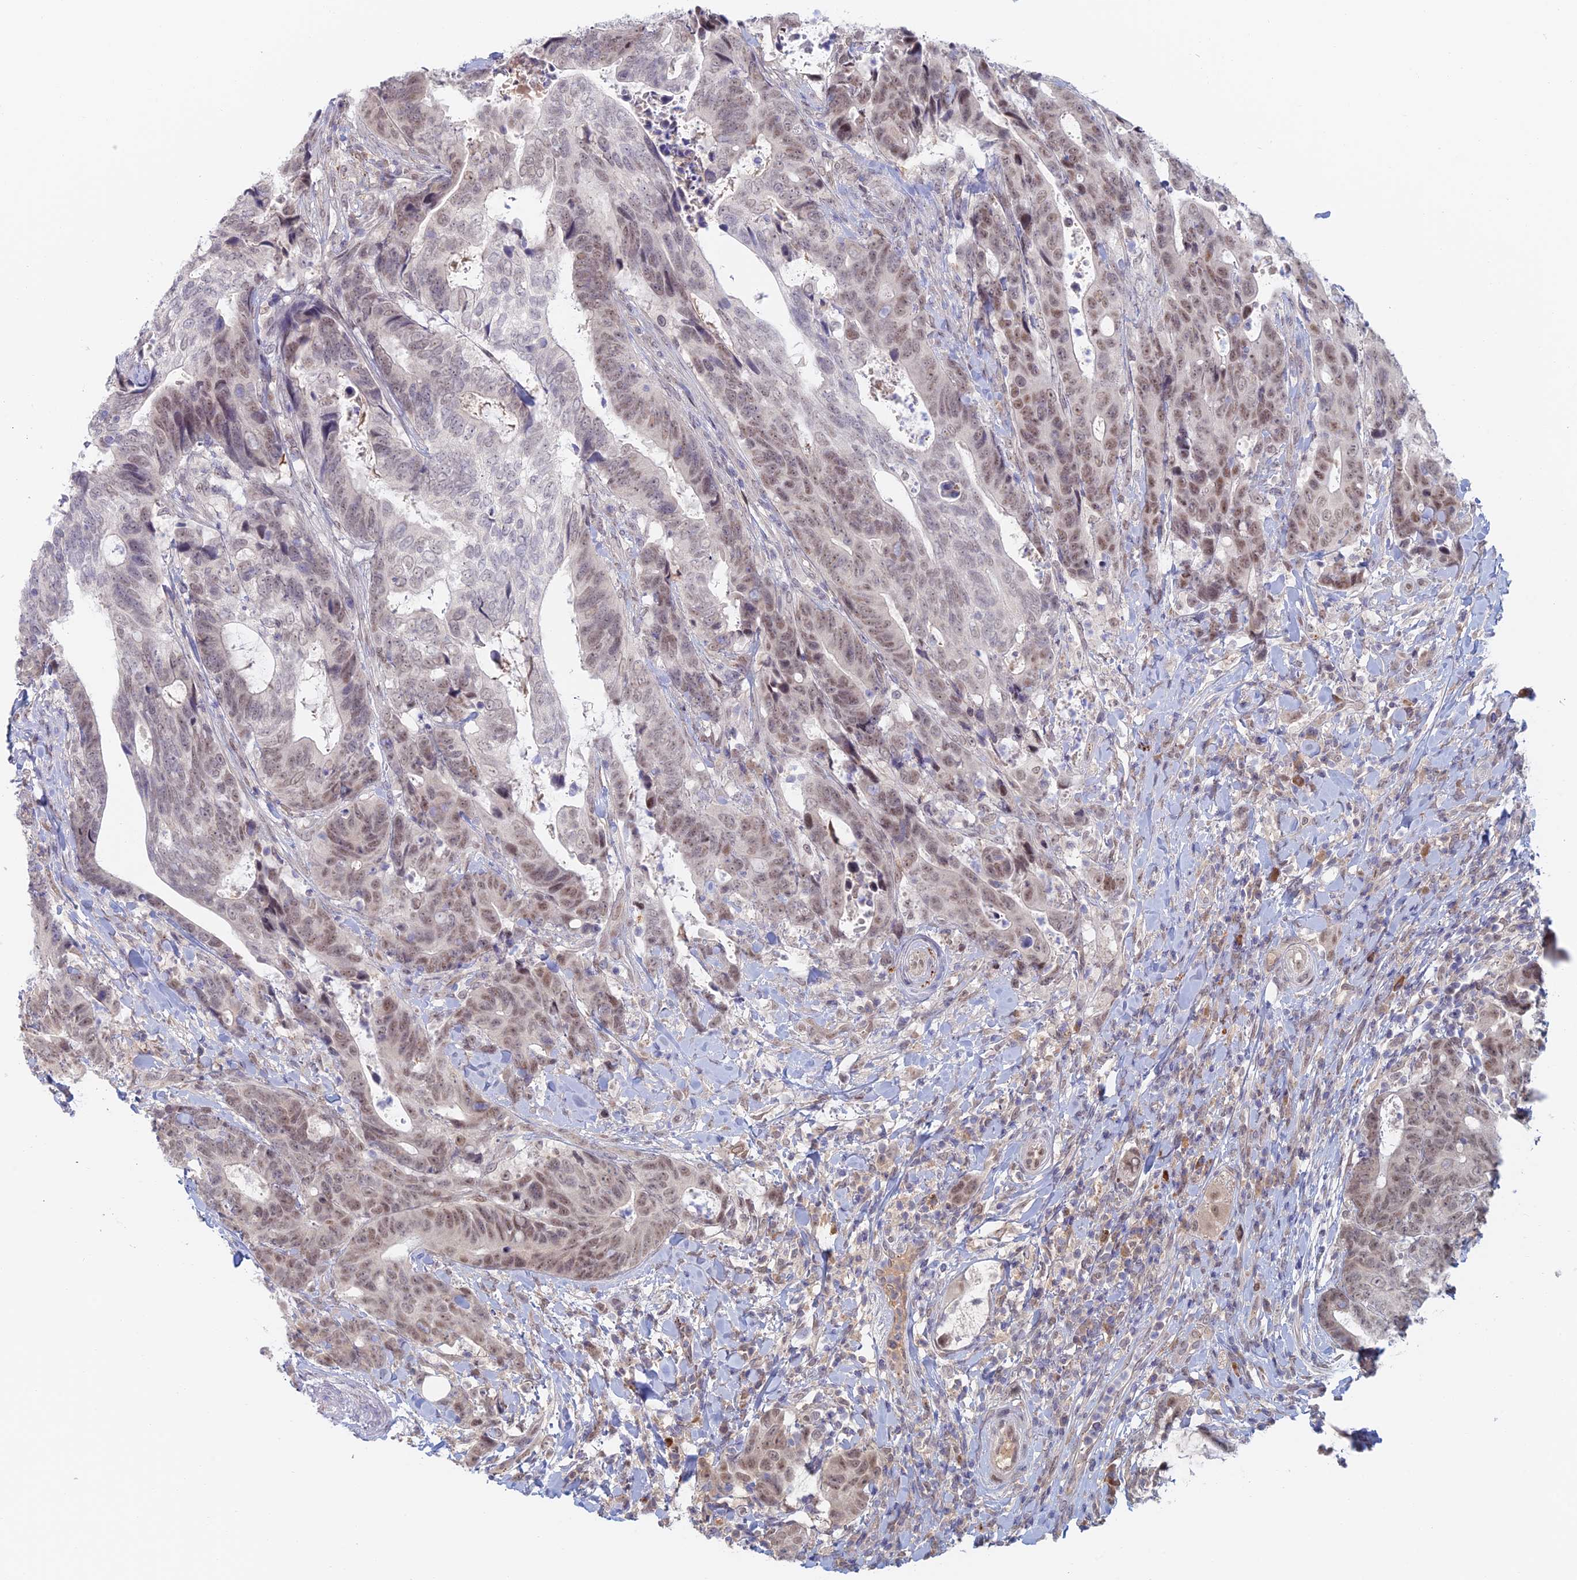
{"staining": {"intensity": "moderate", "quantity": ">75%", "location": "nuclear"}, "tissue": "colorectal cancer", "cell_type": "Tumor cells", "image_type": "cancer", "snomed": [{"axis": "morphology", "description": "Adenocarcinoma, NOS"}, {"axis": "topography", "description": "Colon"}], "caption": "IHC photomicrograph of neoplastic tissue: human colorectal cancer stained using immunohistochemistry shows medium levels of moderate protein expression localized specifically in the nuclear of tumor cells, appearing as a nuclear brown color.", "gene": "ZUP1", "patient": {"sex": "female", "age": 82}}